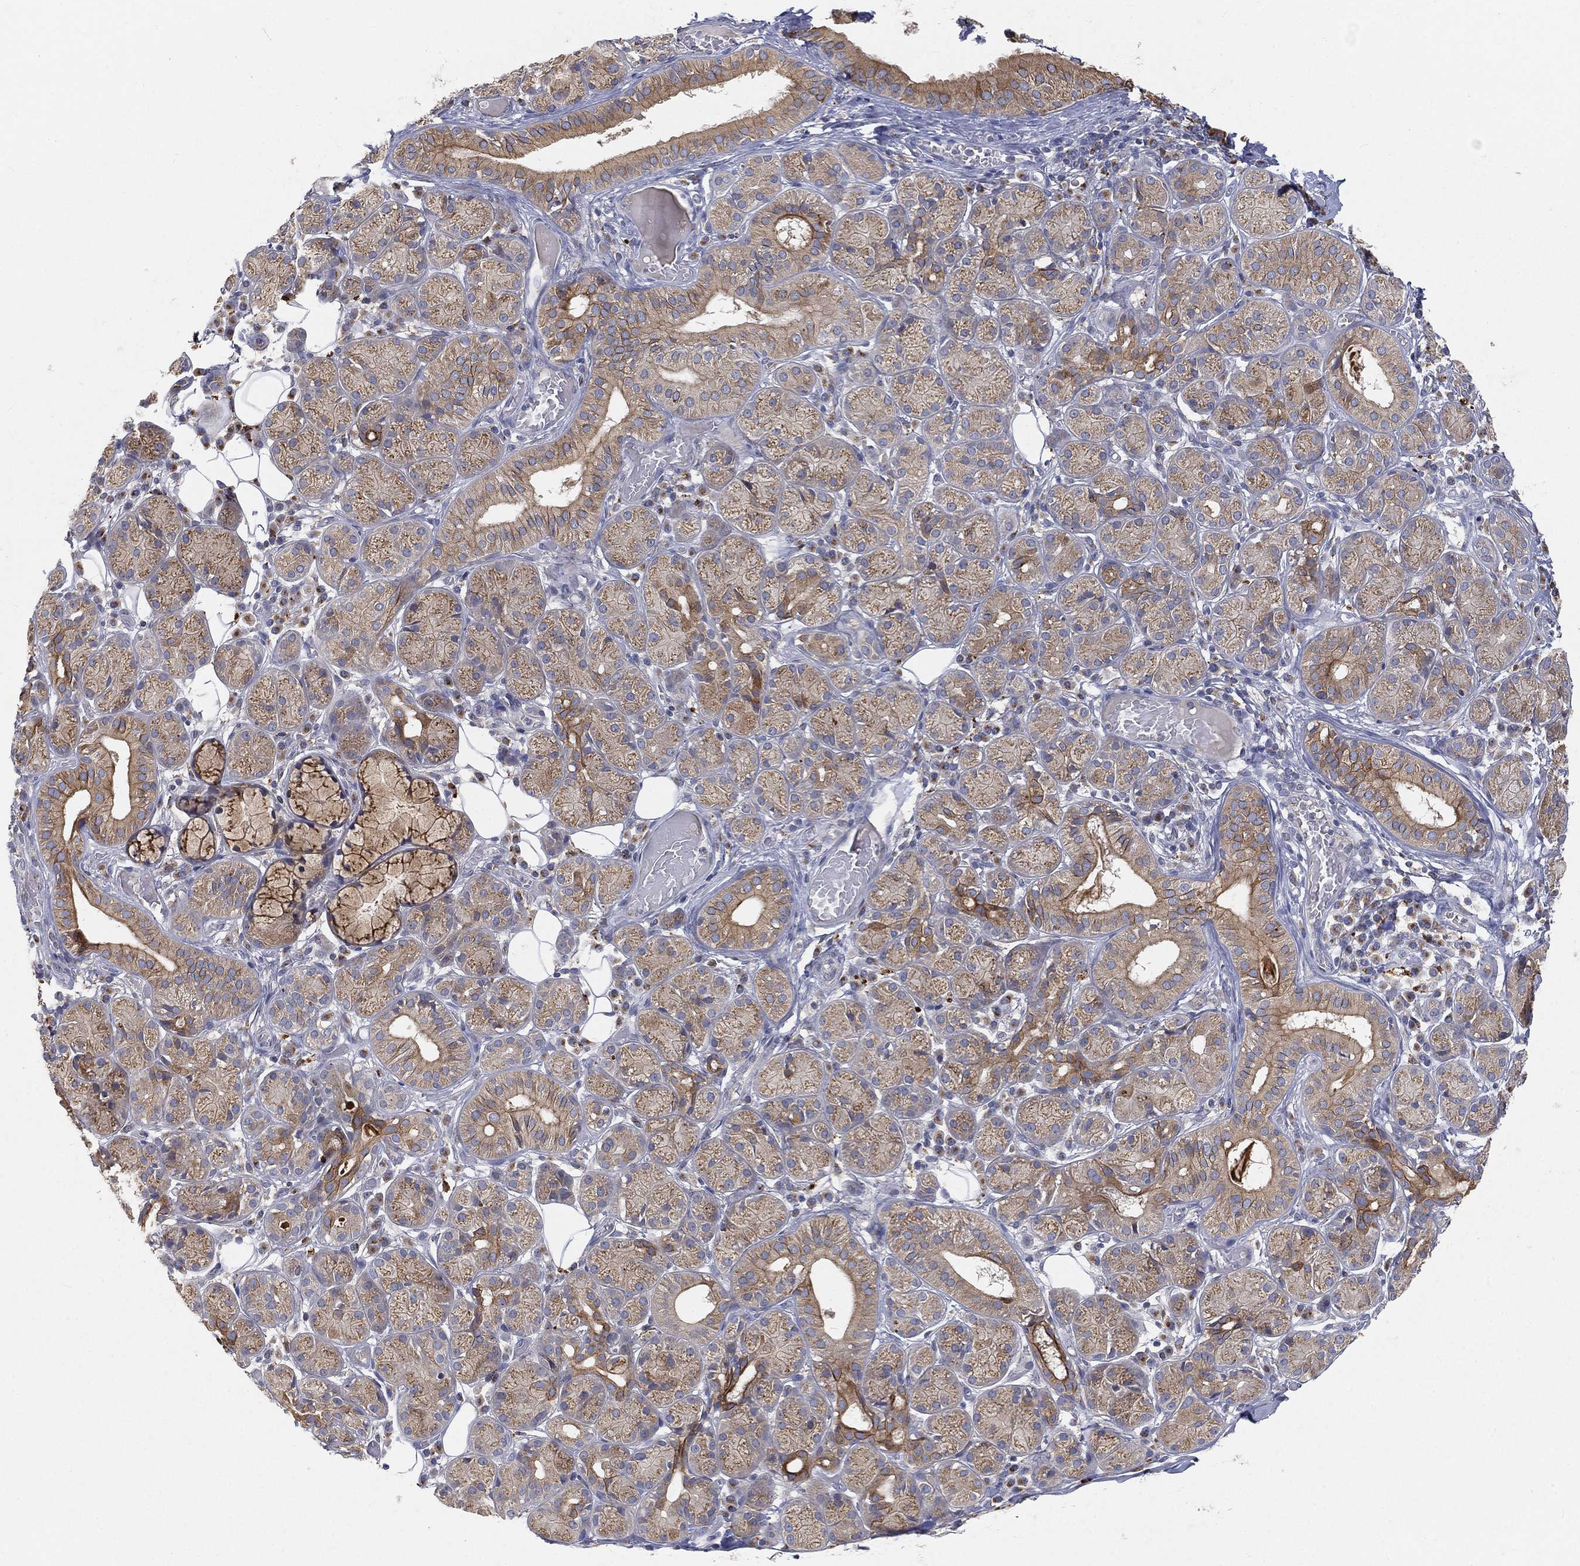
{"staining": {"intensity": "moderate", "quantity": ">75%", "location": "cytoplasmic/membranous"}, "tissue": "salivary gland", "cell_type": "Glandular cells", "image_type": "normal", "snomed": [{"axis": "morphology", "description": "Normal tissue, NOS"}, {"axis": "topography", "description": "Salivary gland"}], "caption": "Immunohistochemistry (DAB) staining of unremarkable salivary gland demonstrates moderate cytoplasmic/membranous protein expression in approximately >75% of glandular cells. (DAB (3,3'-diaminobenzidine) IHC, brown staining for protein, blue staining for nuclei).", "gene": "CTSL", "patient": {"sex": "male", "age": 71}}